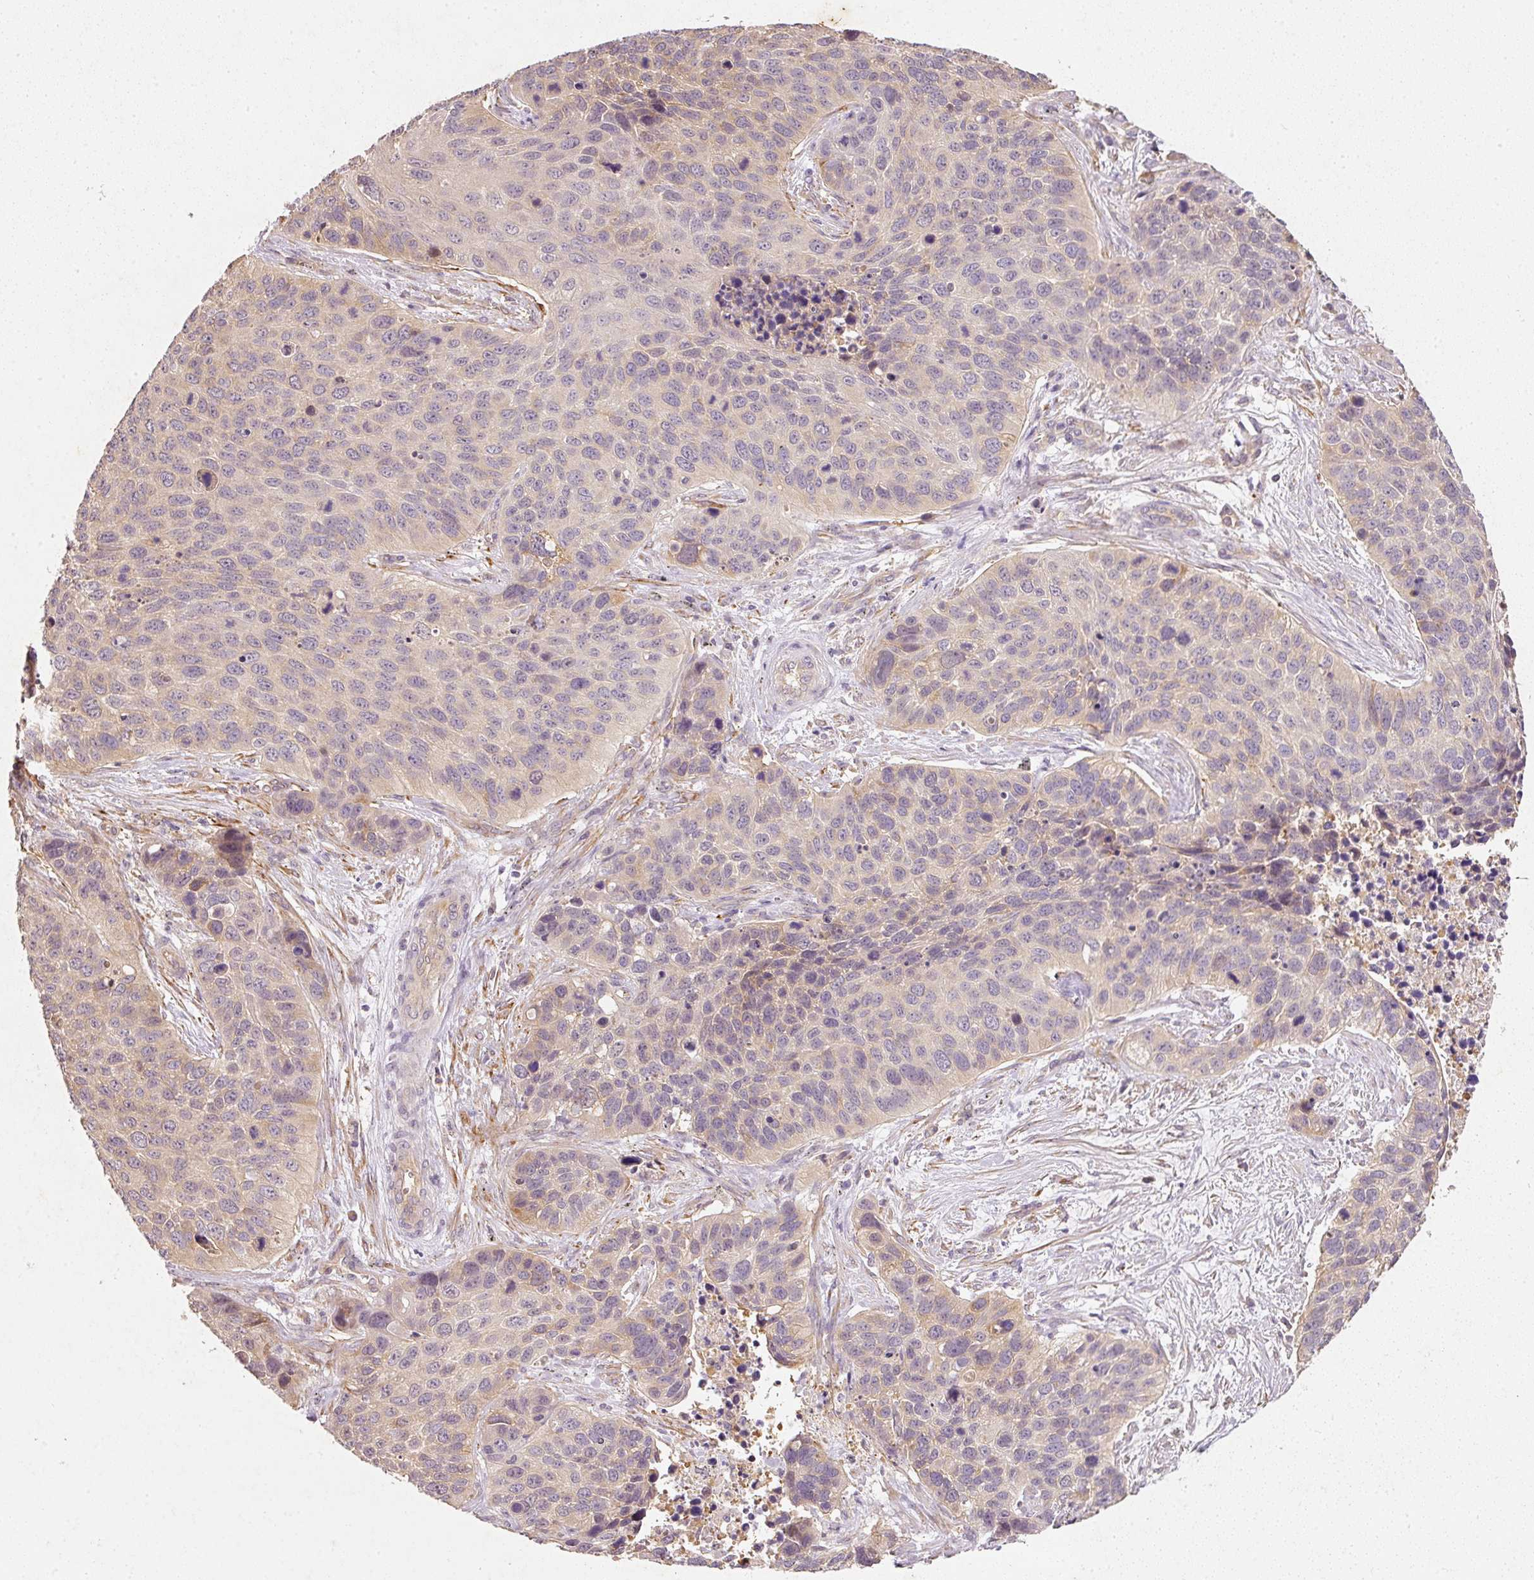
{"staining": {"intensity": "weak", "quantity": "25%-75%", "location": "cytoplasmic/membranous"}, "tissue": "lung cancer", "cell_type": "Tumor cells", "image_type": "cancer", "snomed": [{"axis": "morphology", "description": "Squamous cell carcinoma, NOS"}, {"axis": "topography", "description": "Lung"}], "caption": "The image exhibits a brown stain indicating the presence of a protein in the cytoplasmic/membranous of tumor cells in lung squamous cell carcinoma. (Stains: DAB in brown, nuclei in blue, Microscopy: brightfield microscopy at high magnification).", "gene": "RGL2", "patient": {"sex": "male", "age": 62}}